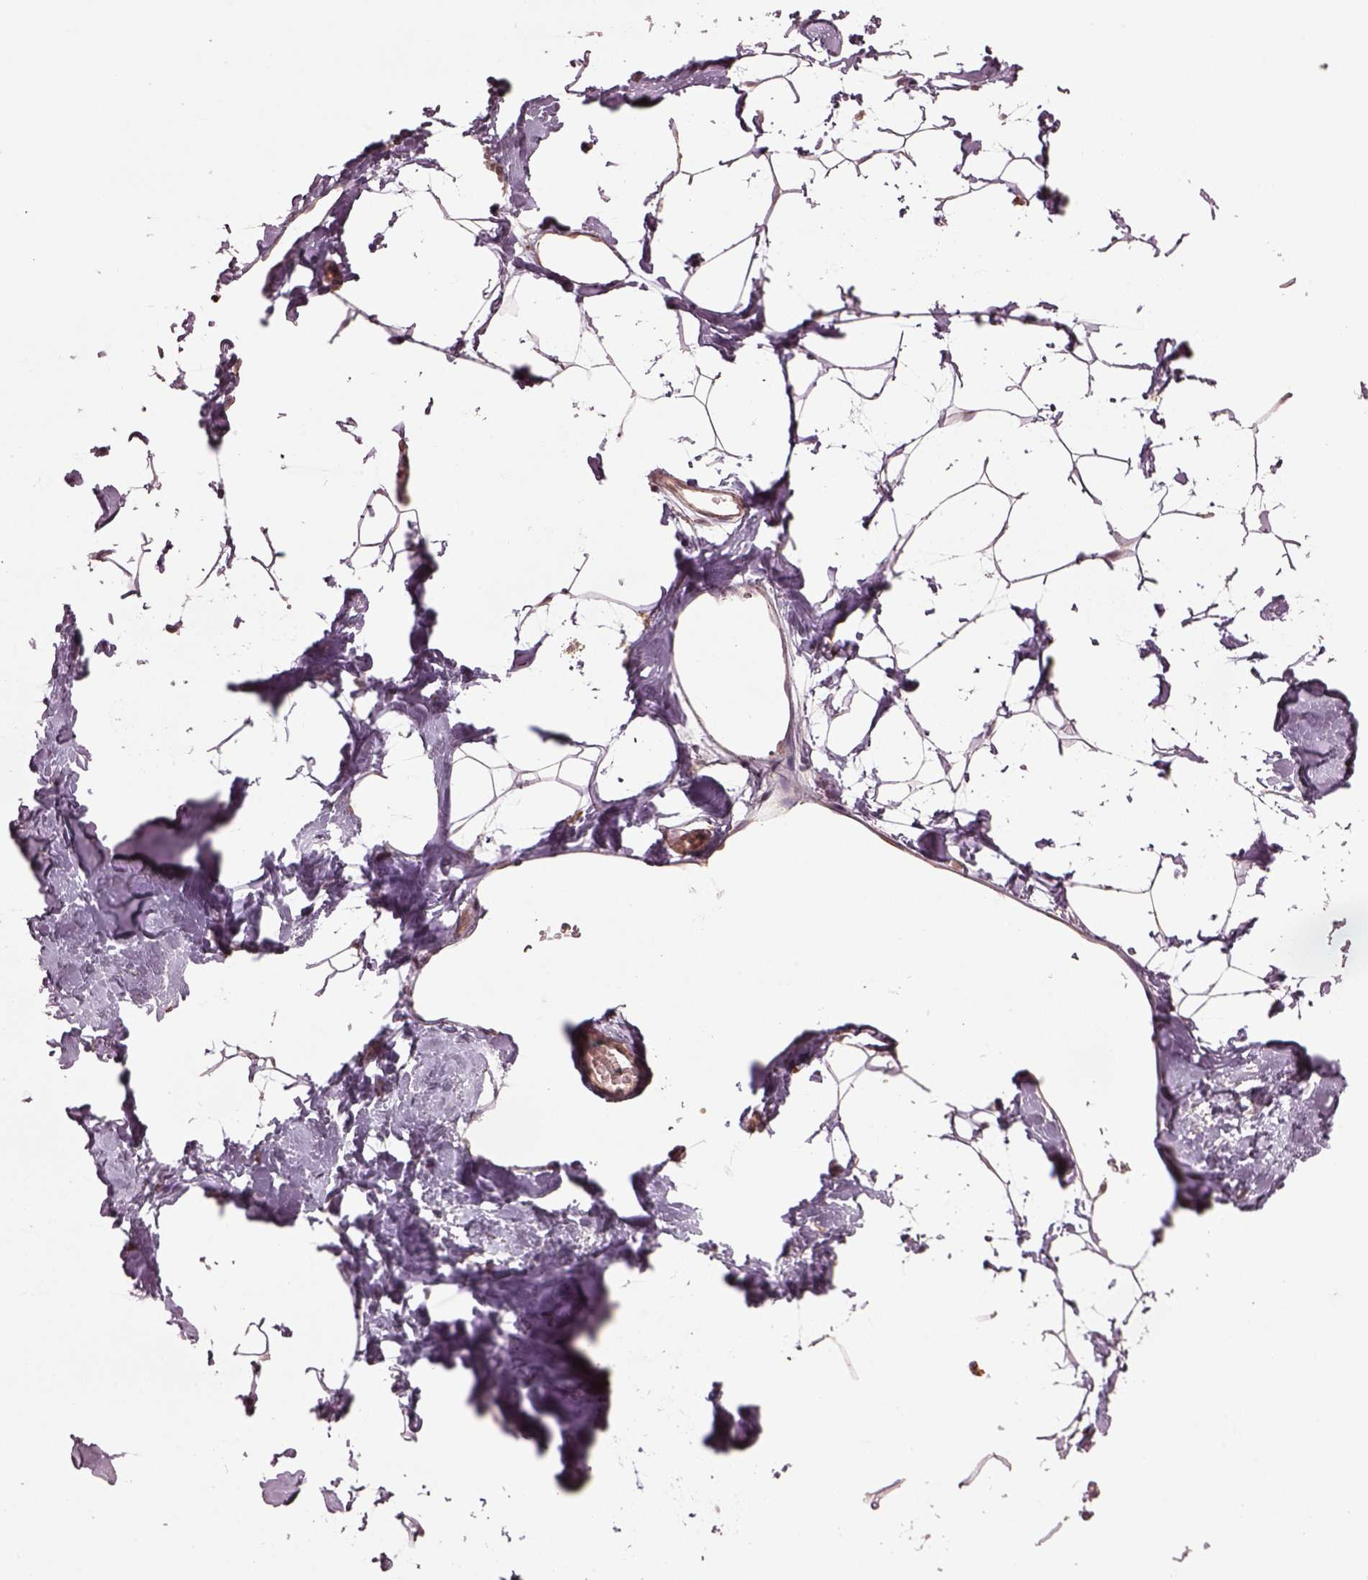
{"staining": {"intensity": "moderate", "quantity": "25%-75%", "location": "cytoplasmic/membranous"}, "tissue": "breast", "cell_type": "Adipocytes", "image_type": "normal", "snomed": [{"axis": "morphology", "description": "Normal tissue, NOS"}, {"axis": "topography", "description": "Breast"}], "caption": "DAB (3,3'-diaminobenzidine) immunohistochemical staining of normal breast reveals moderate cytoplasmic/membranous protein expression in about 25%-75% of adipocytes.", "gene": "SEL1L3", "patient": {"sex": "female", "age": 32}}